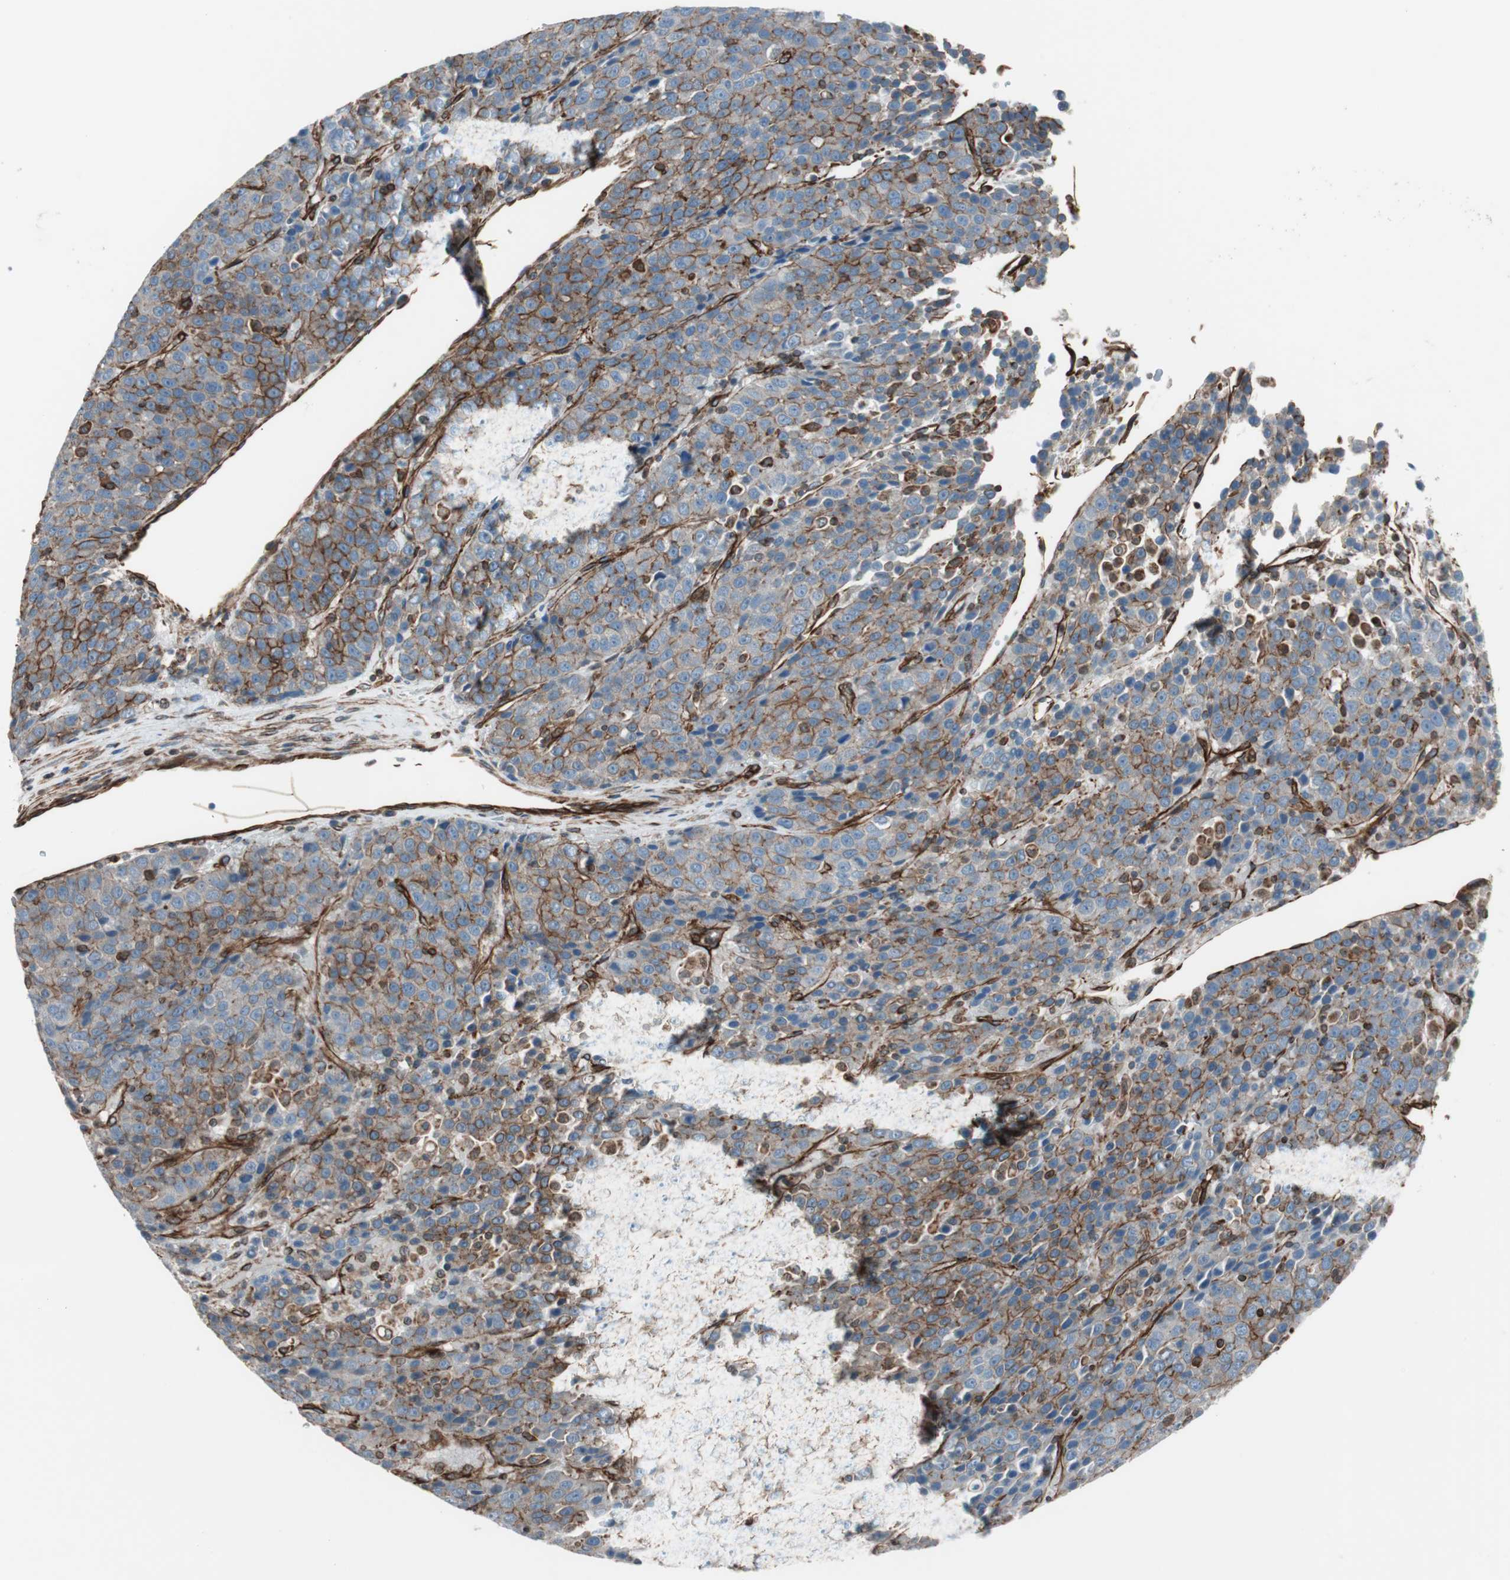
{"staining": {"intensity": "moderate", "quantity": ">75%", "location": "cytoplasmic/membranous"}, "tissue": "liver cancer", "cell_type": "Tumor cells", "image_type": "cancer", "snomed": [{"axis": "morphology", "description": "Carcinoma, Hepatocellular, NOS"}, {"axis": "topography", "description": "Liver"}], "caption": "Liver cancer (hepatocellular carcinoma) stained for a protein displays moderate cytoplasmic/membranous positivity in tumor cells.", "gene": "TCTA", "patient": {"sex": "female", "age": 53}}